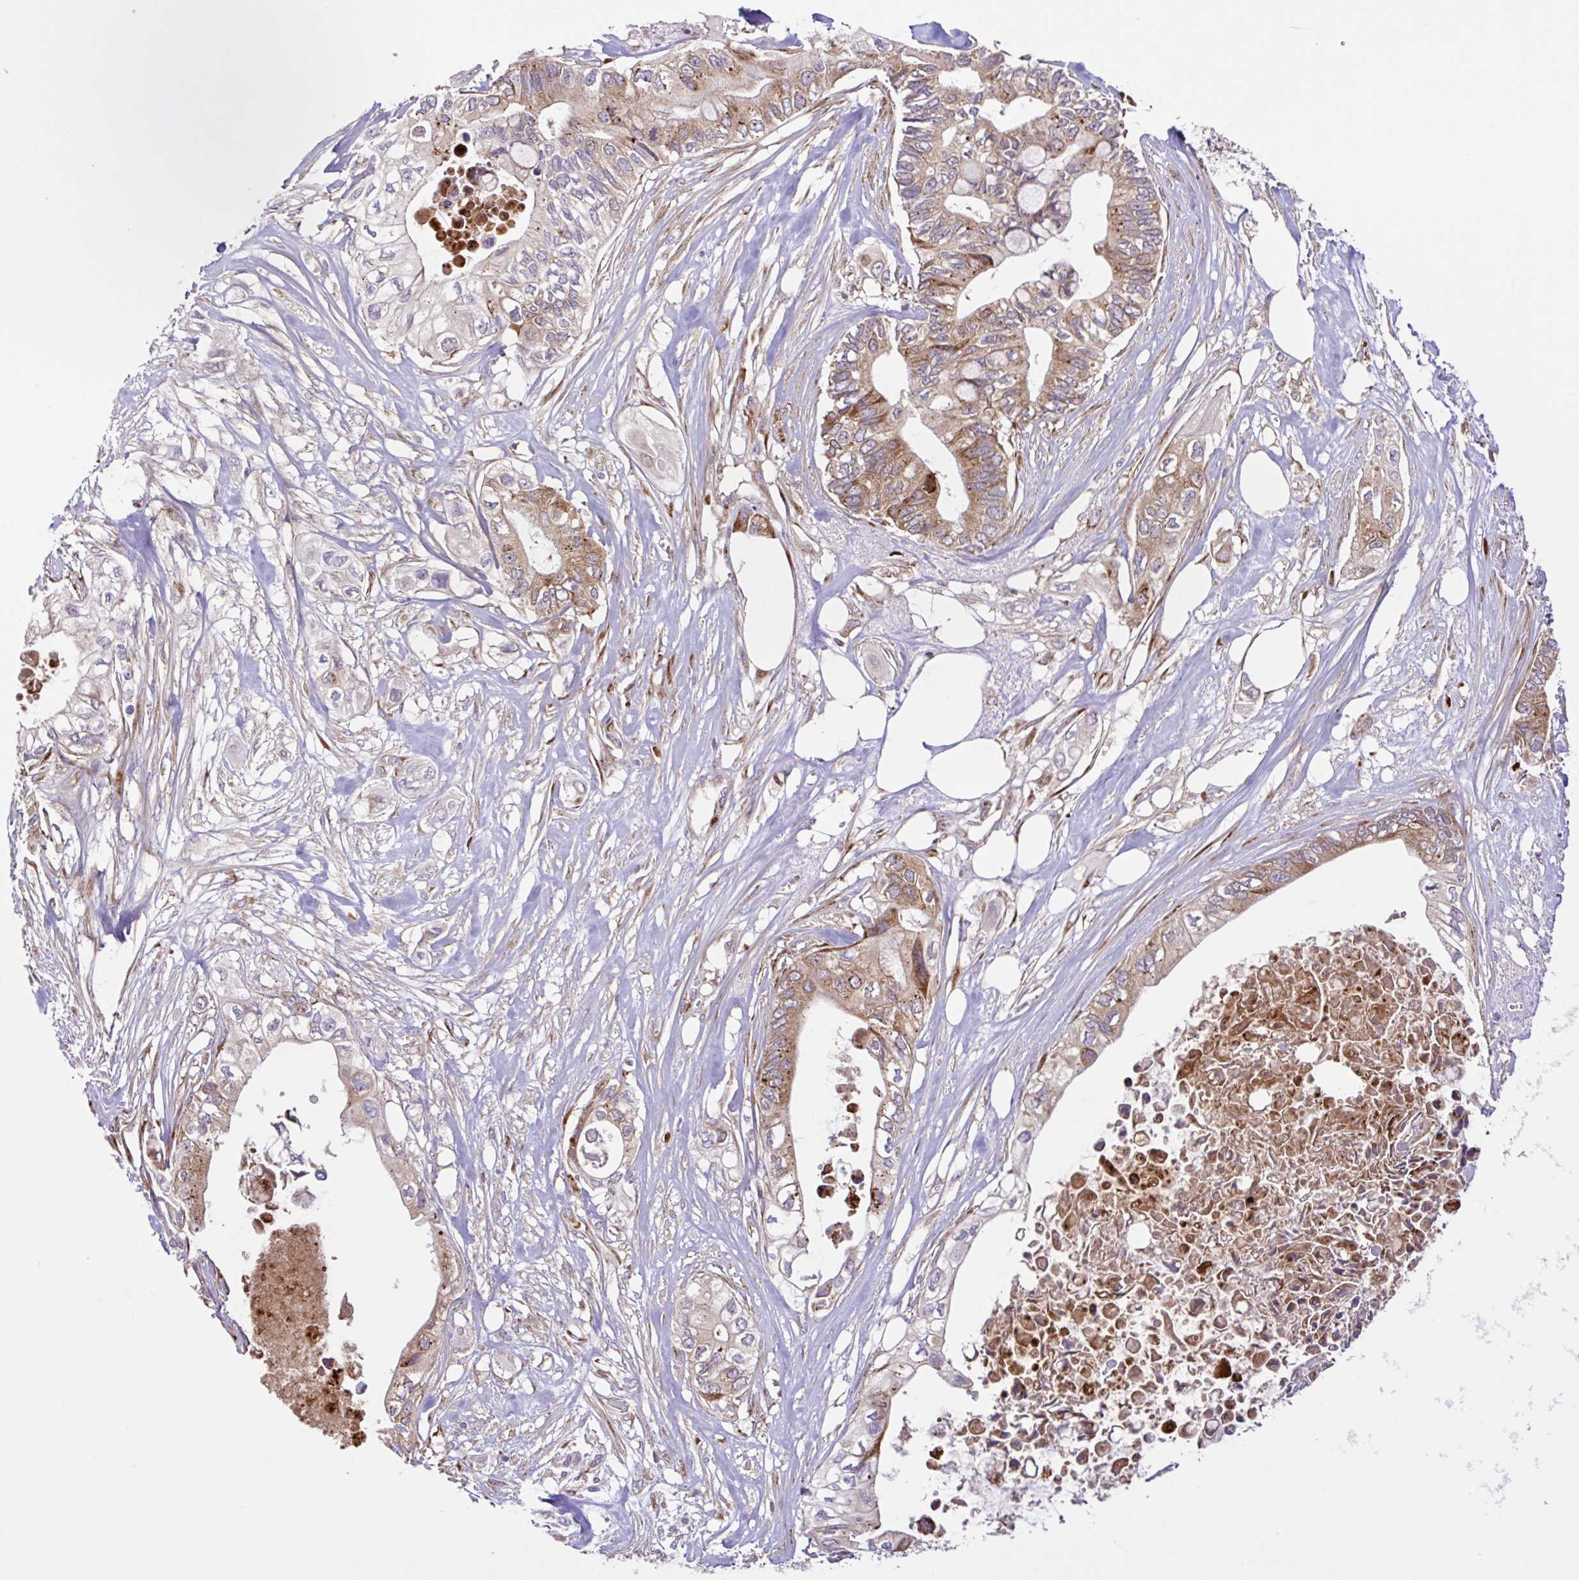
{"staining": {"intensity": "moderate", "quantity": "25%-75%", "location": "cytoplasmic/membranous"}, "tissue": "pancreatic cancer", "cell_type": "Tumor cells", "image_type": "cancer", "snomed": [{"axis": "morphology", "description": "Adenocarcinoma, NOS"}, {"axis": "topography", "description": "Pancreas"}], "caption": "DAB immunohistochemical staining of human adenocarcinoma (pancreatic) displays moderate cytoplasmic/membranous protein expression in about 25%-75% of tumor cells. (DAB (3,3'-diaminobenzidine) IHC with brightfield microscopy, high magnification).", "gene": "NTPCR", "patient": {"sex": "female", "age": 63}}